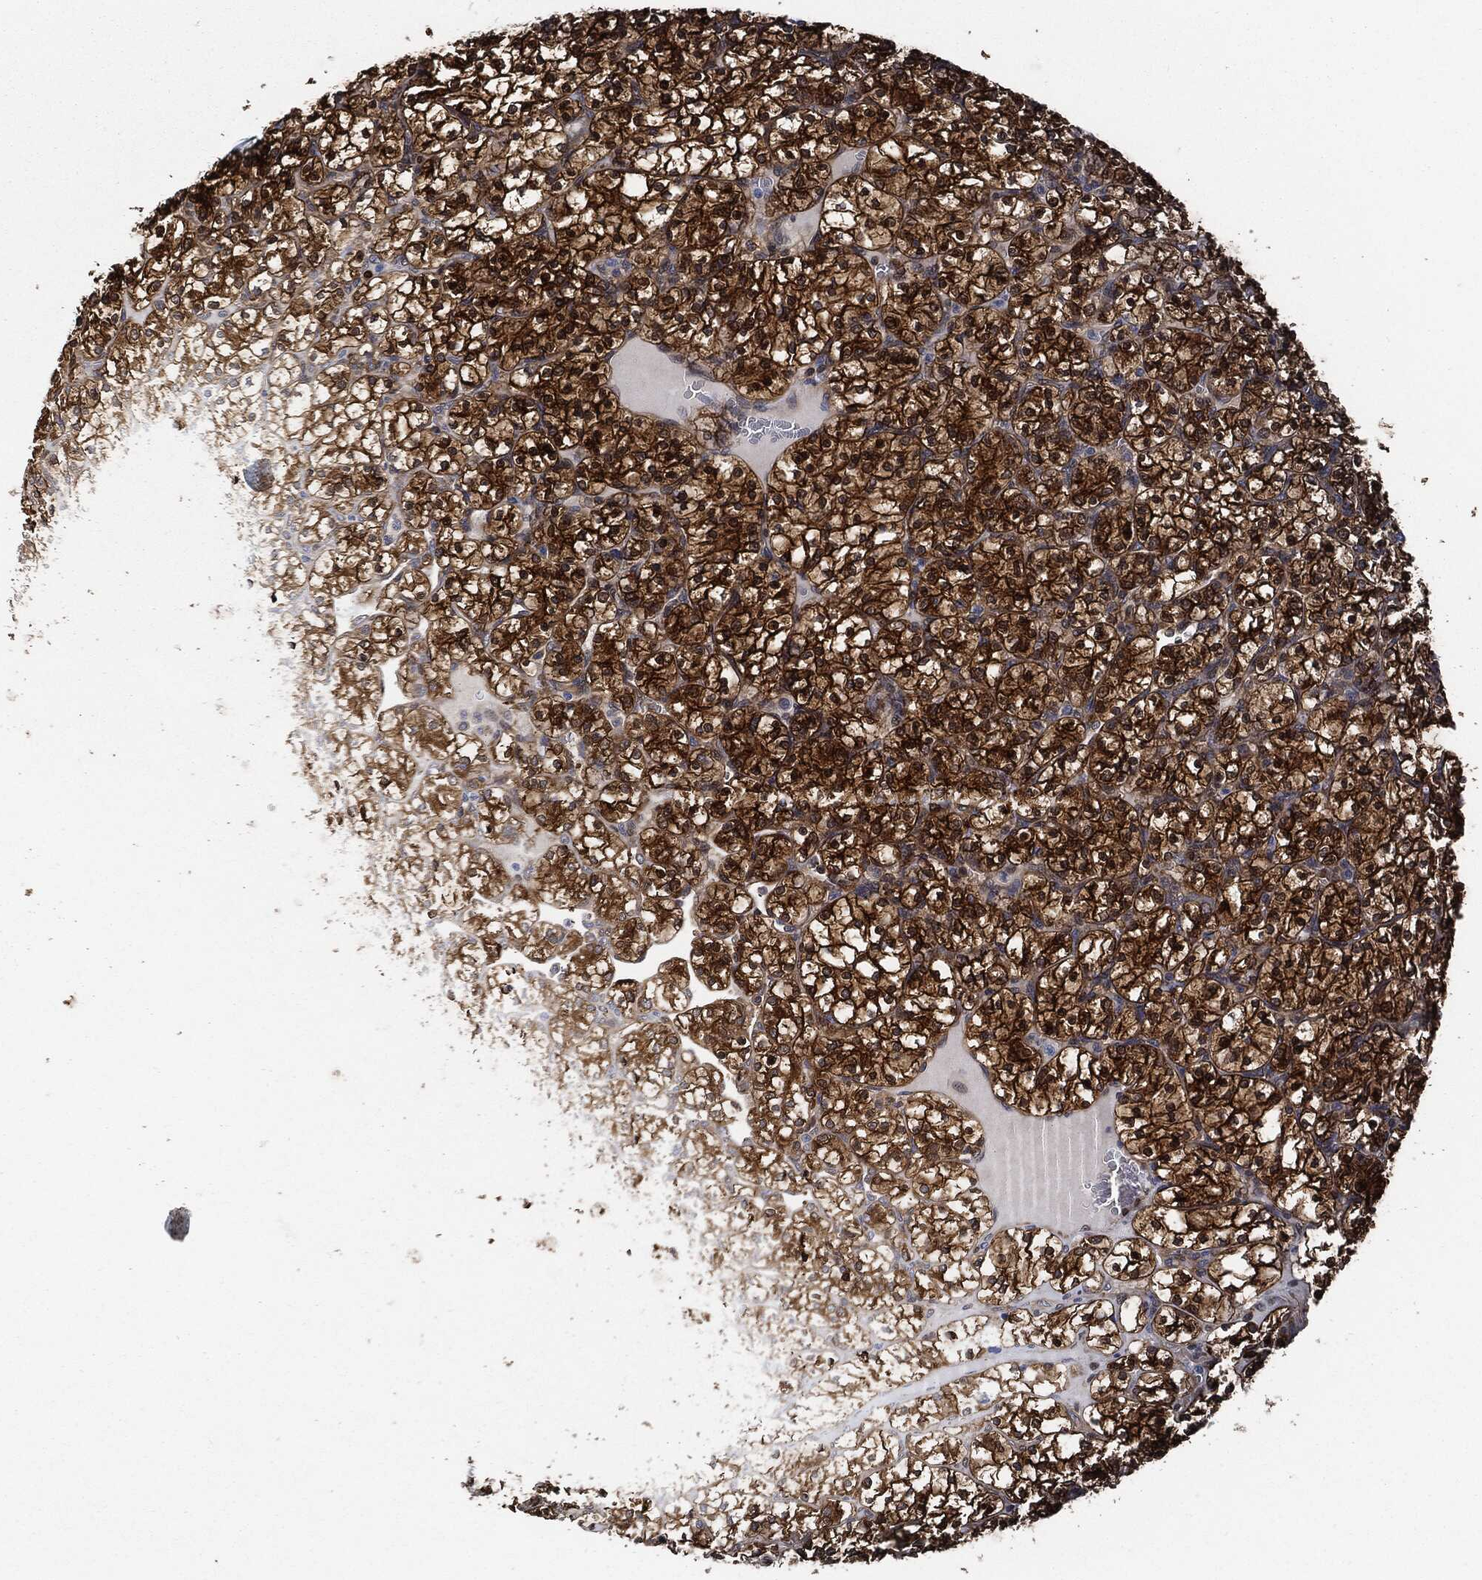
{"staining": {"intensity": "strong", "quantity": ">75%", "location": "cytoplasmic/membranous"}, "tissue": "renal cancer", "cell_type": "Tumor cells", "image_type": "cancer", "snomed": [{"axis": "morphology", "description": "Adenocarcinoma, NOS"}, {"axis": "topography", "description": "Kidney"}], "caption": "A histopathology image showing strong cytoplasmic/membranous staining in about >75% of tumor cells in renal cancer, as visualized by brown immunohistochemical staining.", "gene": "PRDX2", "patient": {"sex": "female", "age": 89}}